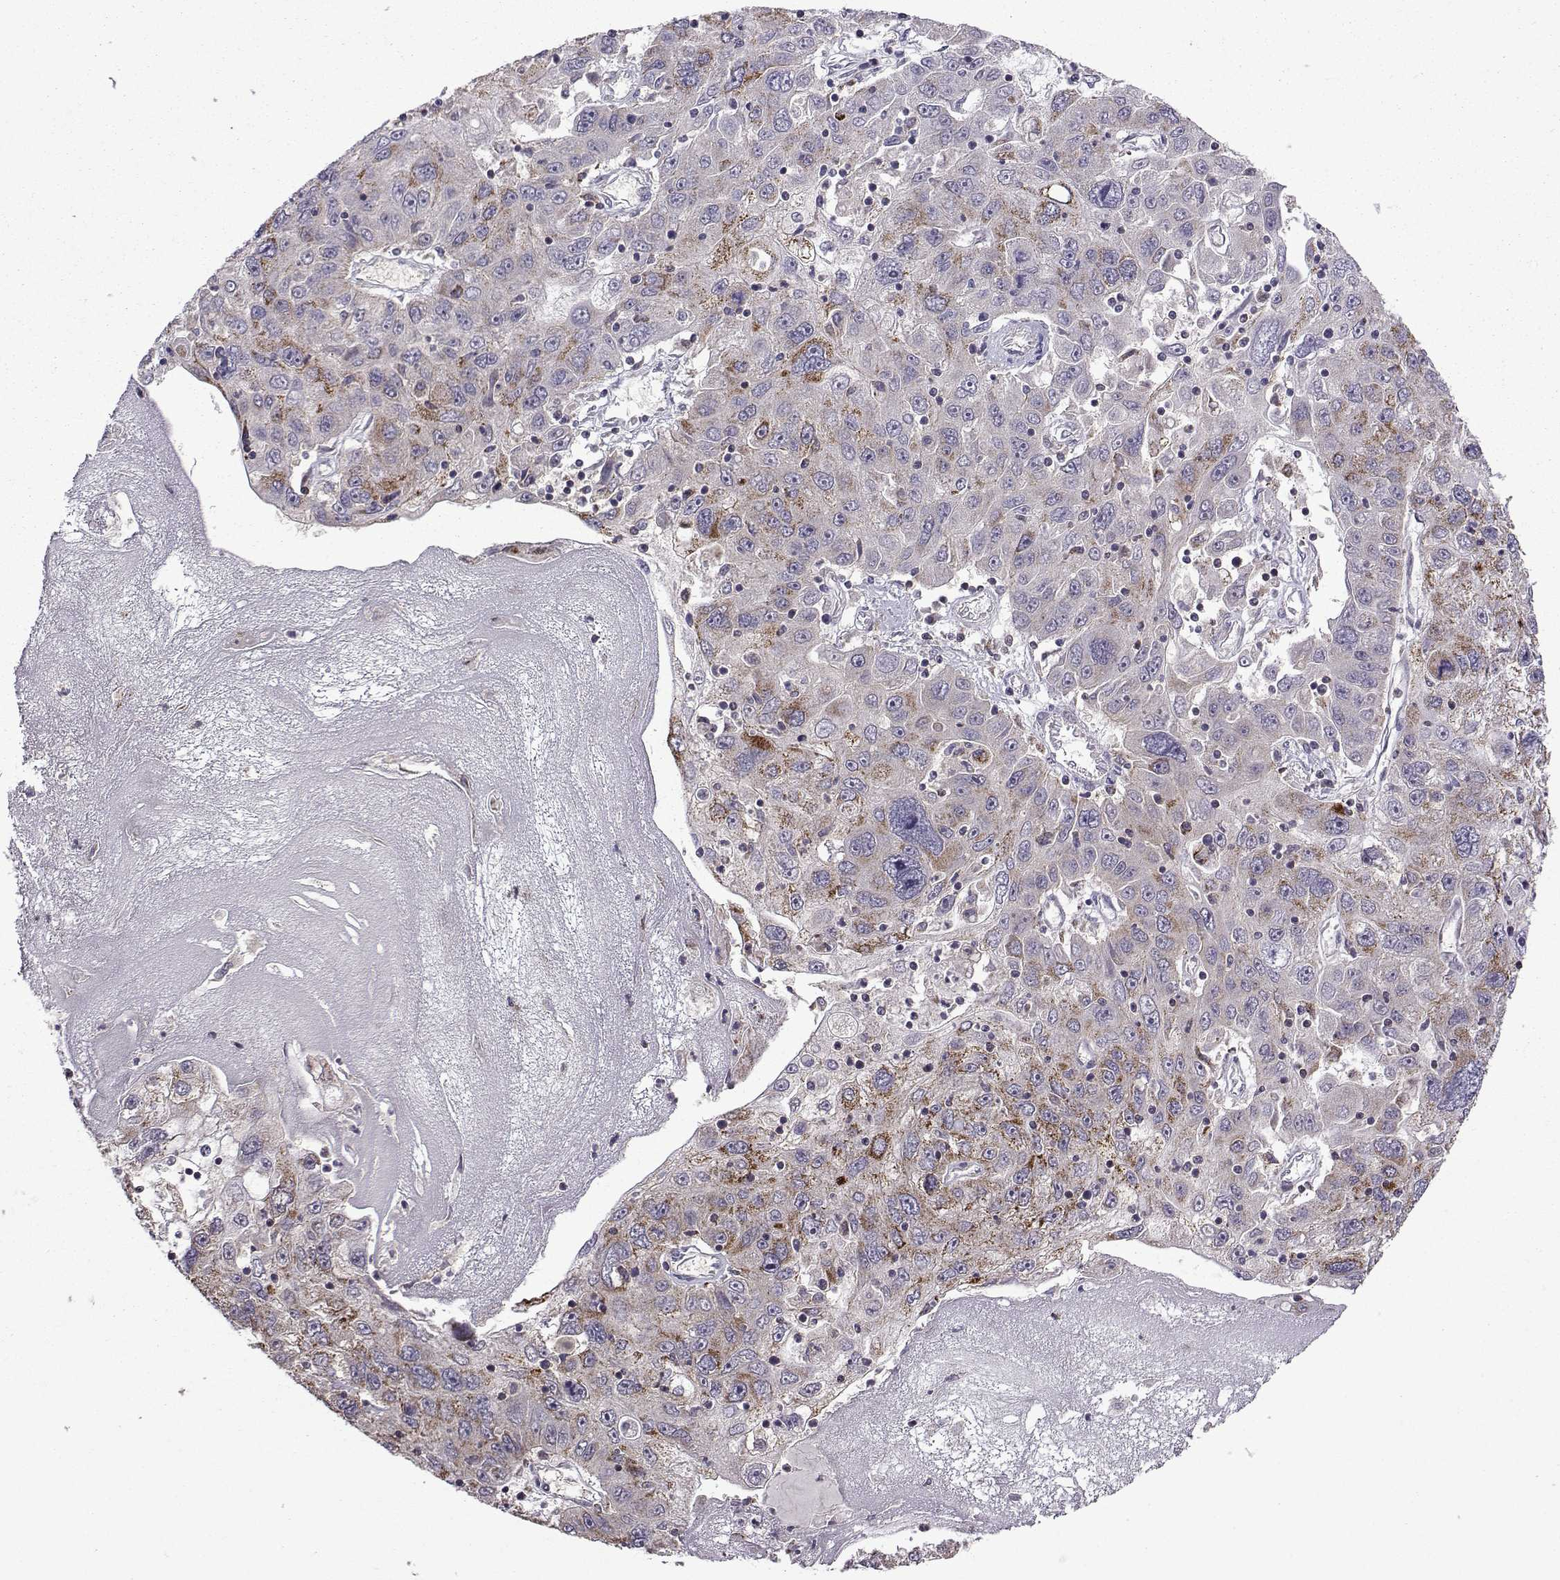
{"staining": {"intensity": "moderate", "quantity": "<25%", "location": "cytoplasmic/membranous"}, "tissue": "stomach cancer", "cell_type": "Tumor cells", "image_type": "cancer", "snomed": [{"axis": "morphology", "description": "Adenocarcinoma, NOS"}, {"axis": "topography", "description": "Stomach"}], "caption": "A brown stain shows moderate cytoplasmic/membranous positivity of a protein in stomach cancer tumor cells.", "gene": "TAB2", "patient": {"sex": "male", "age": 56}}